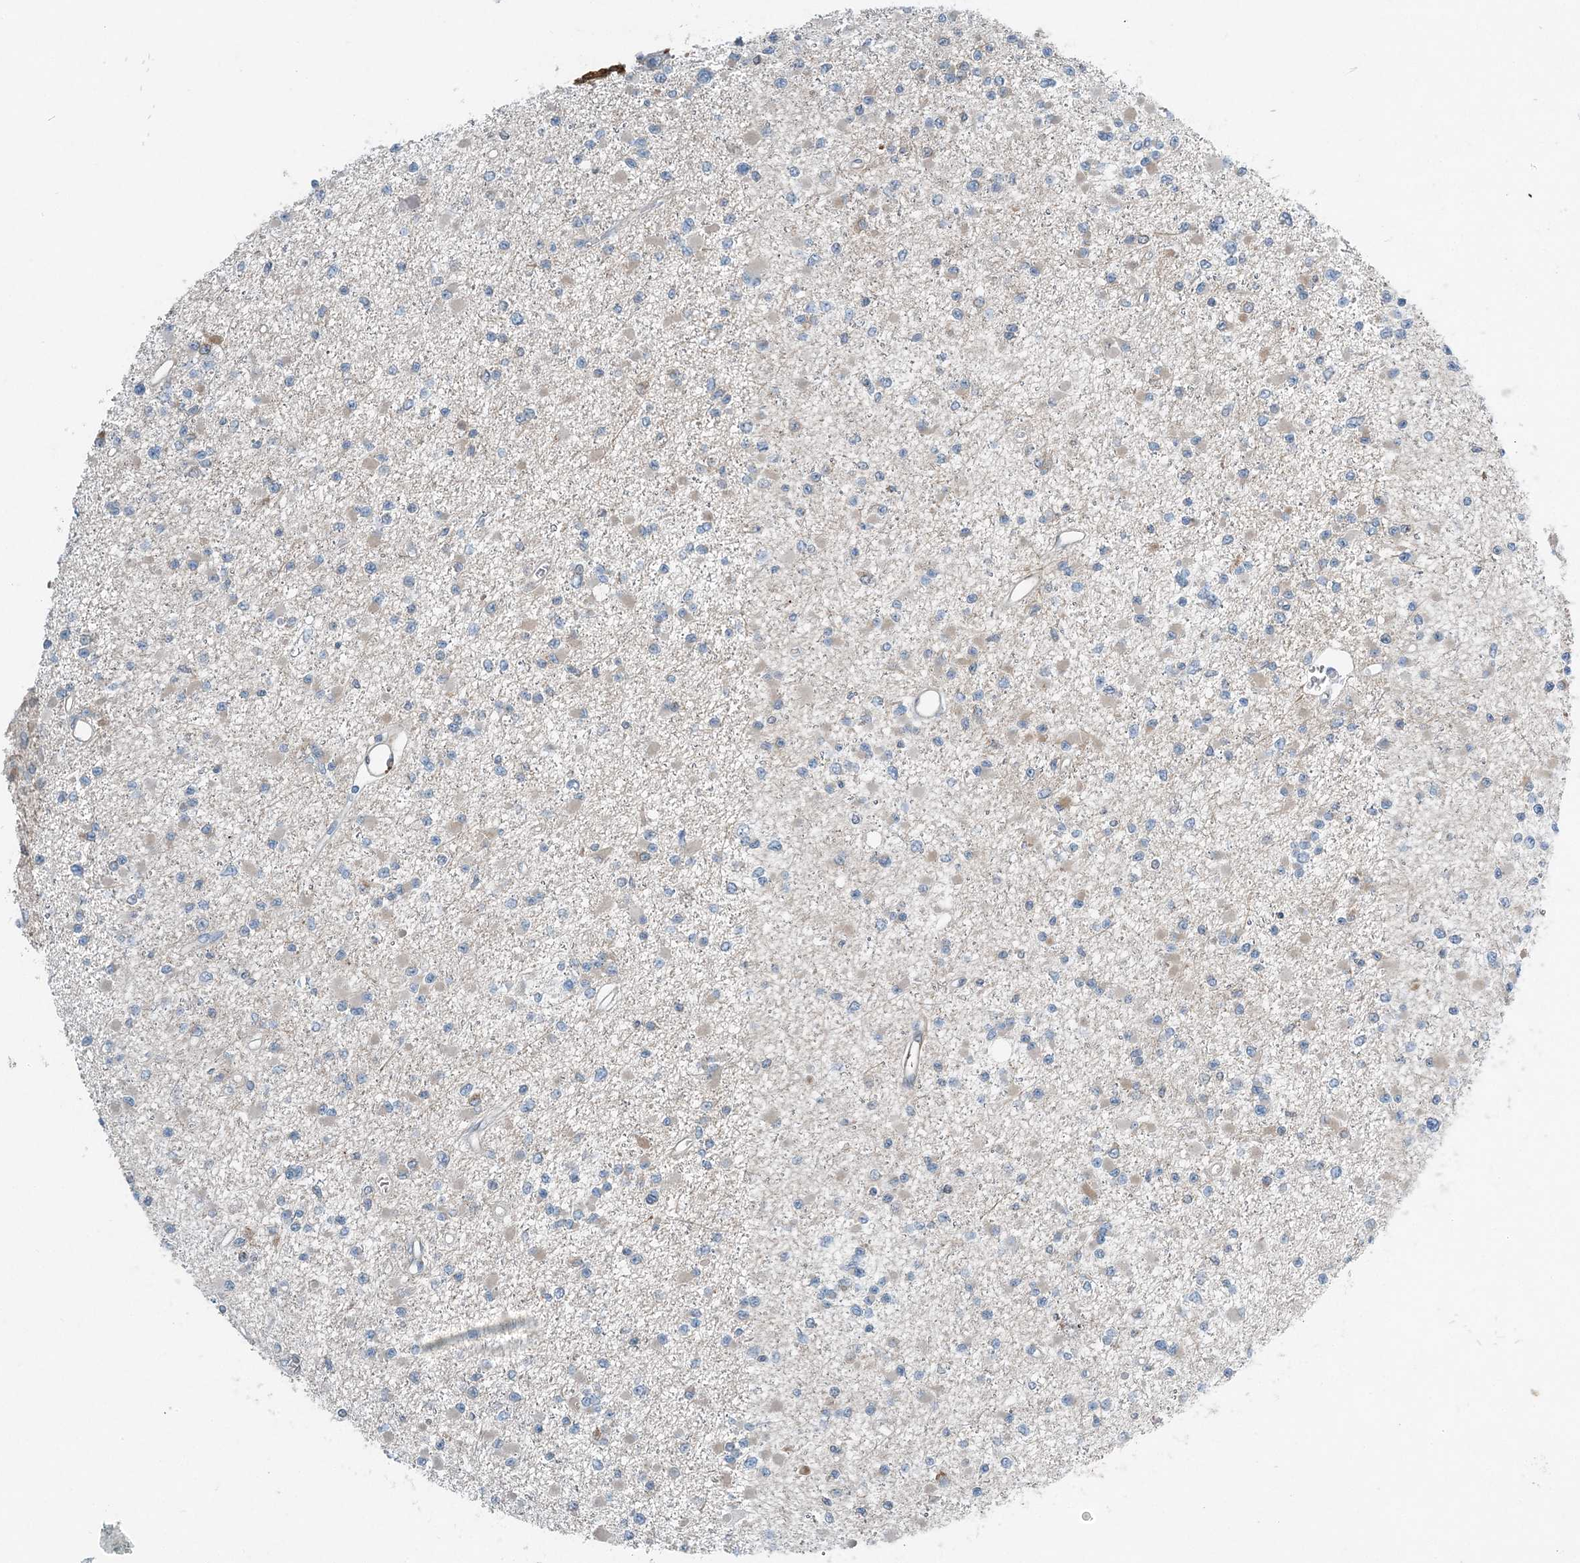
{"staining": {"intensity": "negative", "quantity": "none", "location": "none"}, "tissue": "glioma", "cell_type": "Tumor cells", "image_type": "cancer", "snomed": [{"axis": "morphology", "description": "Glioma, malignant, Low grade"}, {"axis": "topography", "description": "Brain"}], "caption": "Image shows no protein staining in tumor cells of malignant glioma (low-grade) tissue.", "gene": "ARMH1", "patient": {"sex": "female", "age": 22}}